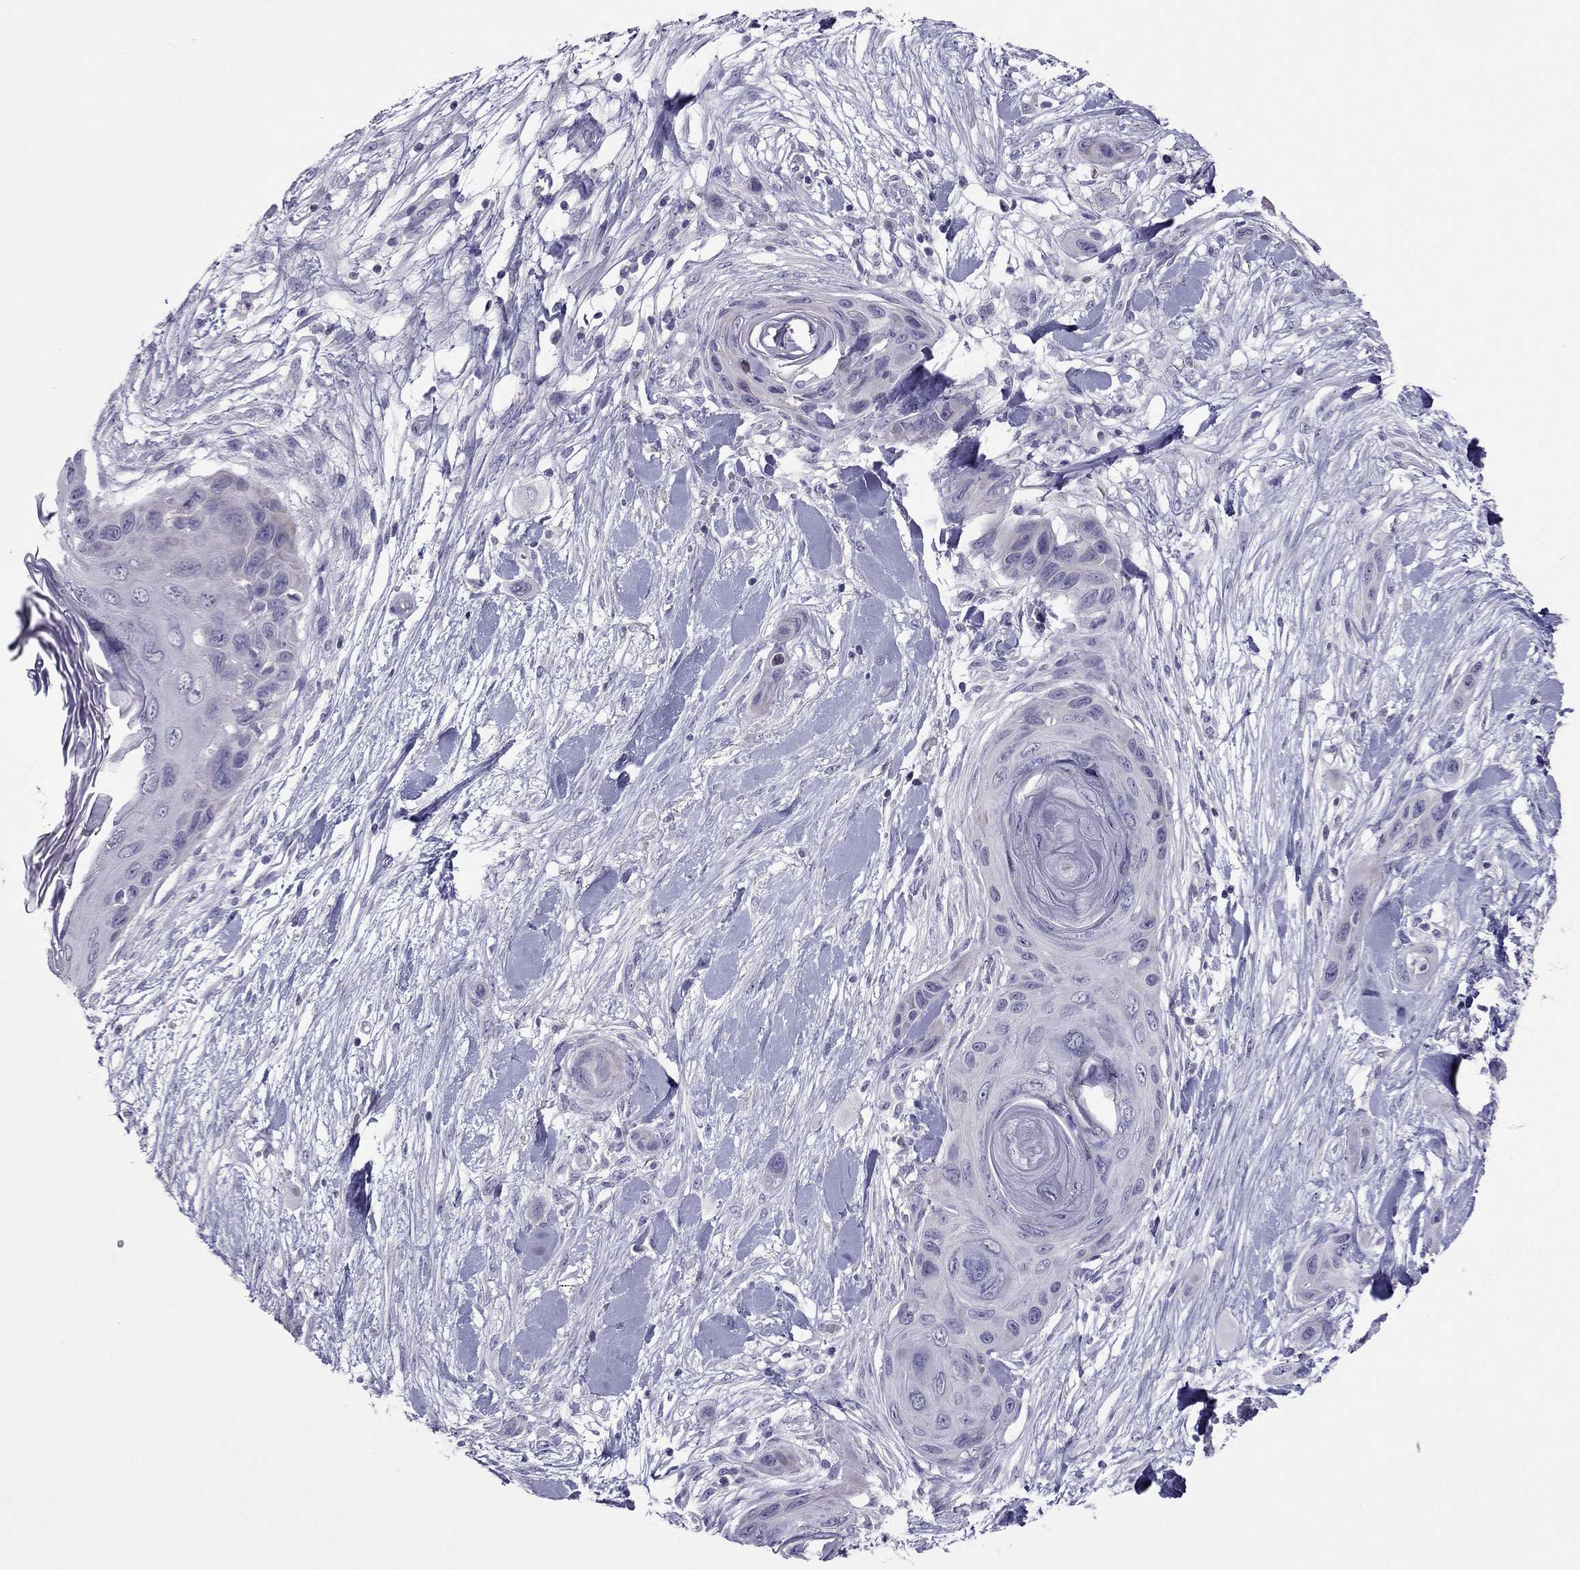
{"staining": {"intensity": "negative", "quantity": "none", "location": "none"}, "tissue": "skin cancer", "cell_type": "Tumor cells", "image_type": "cancer", "snomed": [{"axis": "morphology", "description": "Squamous cell carcinoma, NOS"}, {"axis": "topography", "description": "Skin"}], "caption": "Tumor cells show no significant positivity in squamous cell carcinoma (skin).", "gene": "RGS8", "patient": {"sex": "male", "age": 79}}